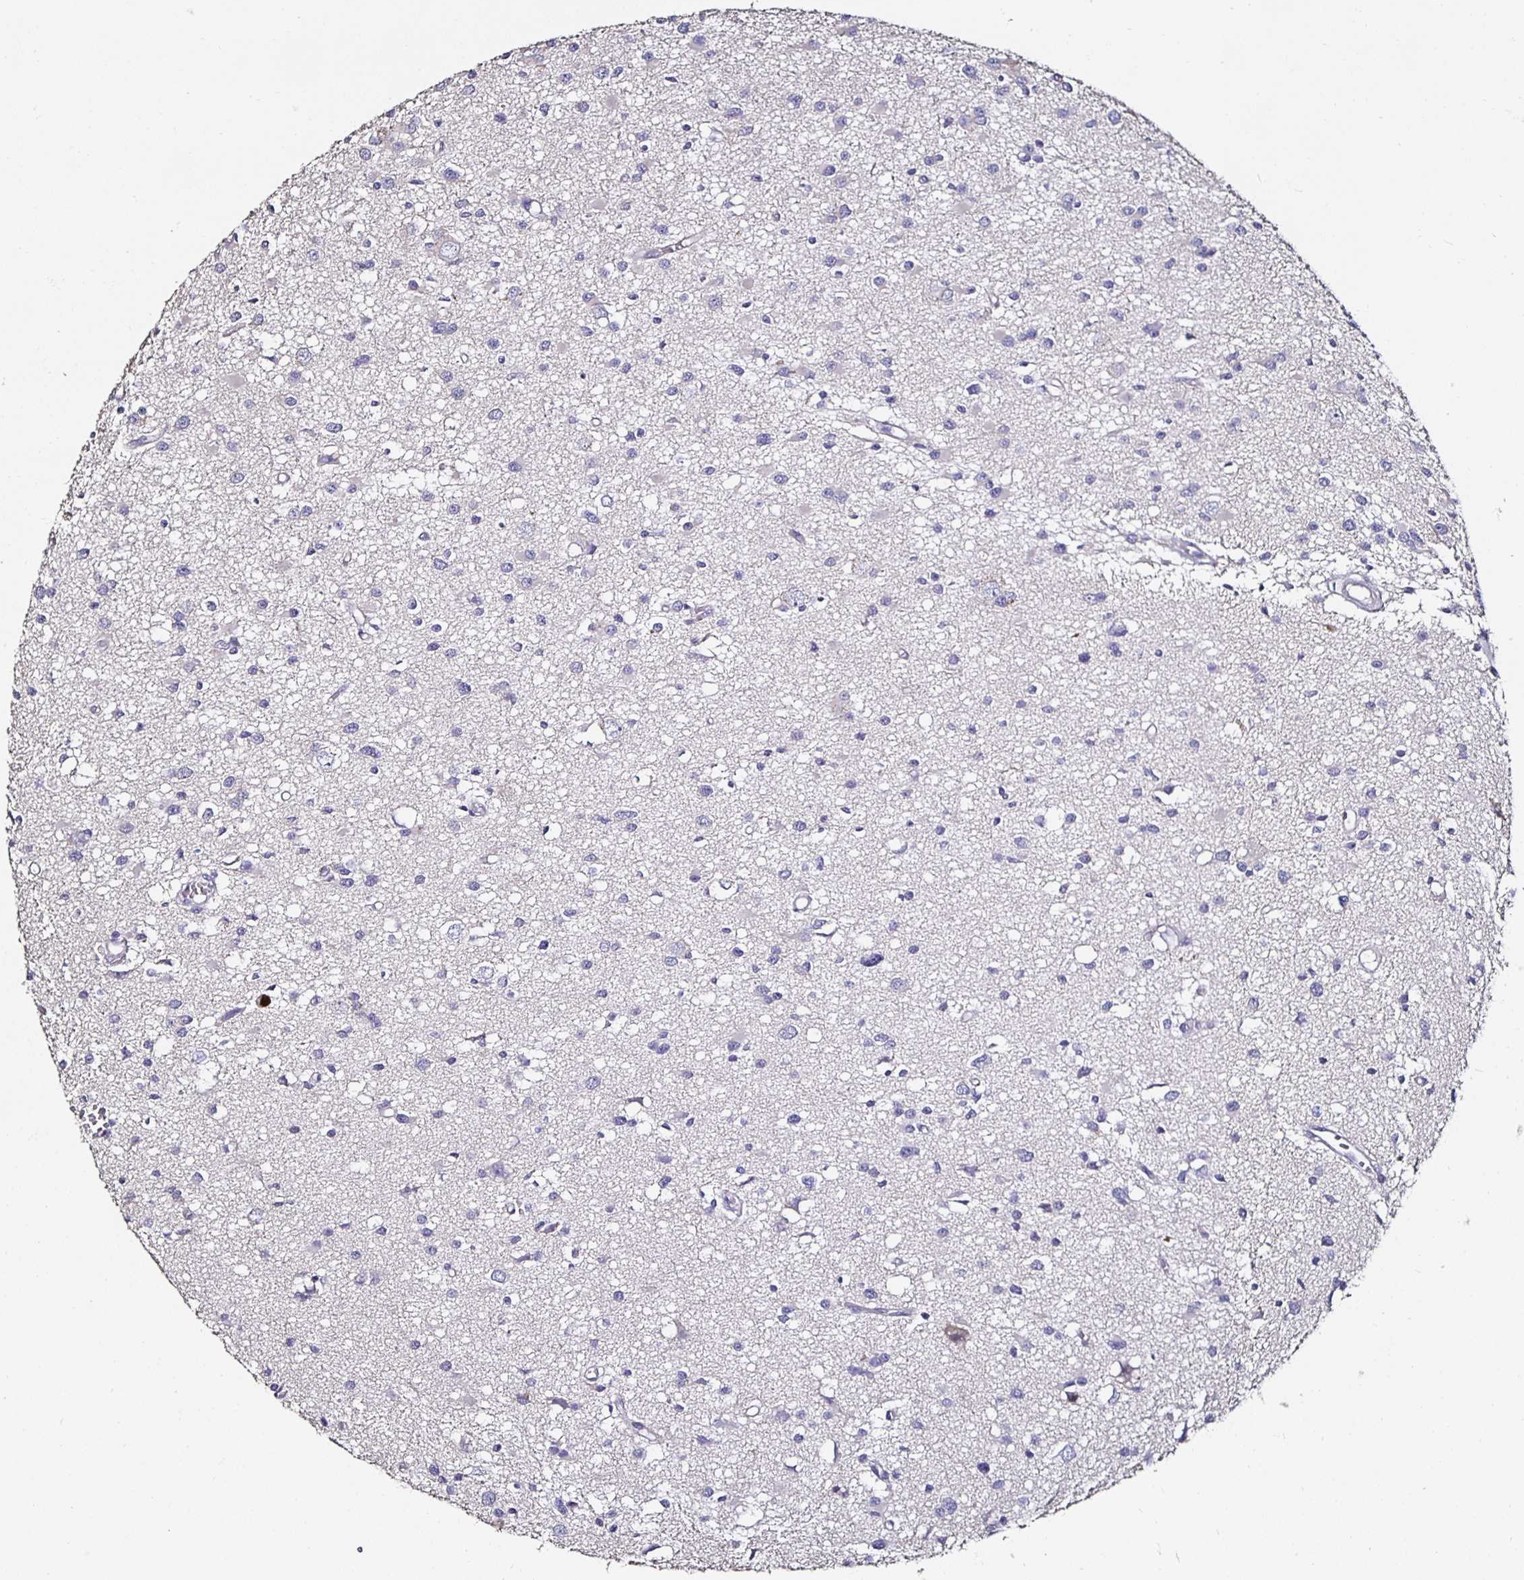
{"staining": {"intensity": "negative", "quantity": "none", "location": "none"}, "tissue": "glioma", "cell_type": "Tumor cells", "image_type": "cancer", "snomed": [{"axis": "morphology", "description": "Glioma, malignant, High grade"}, {"axis": "topography", "description": "Brain"}], "caption": "Tumor cells show no significant protein positivity in malignant glioma (high-grade). The staining was performed using DAB (3,3'-diaminobenzidine) to visualize the protein expression in brown, while the nuclei were stained in blue with hematoxylin (Magnification: 20x).", "gene": "TLR4", "patient": {"sex": "male", "age": 54}}